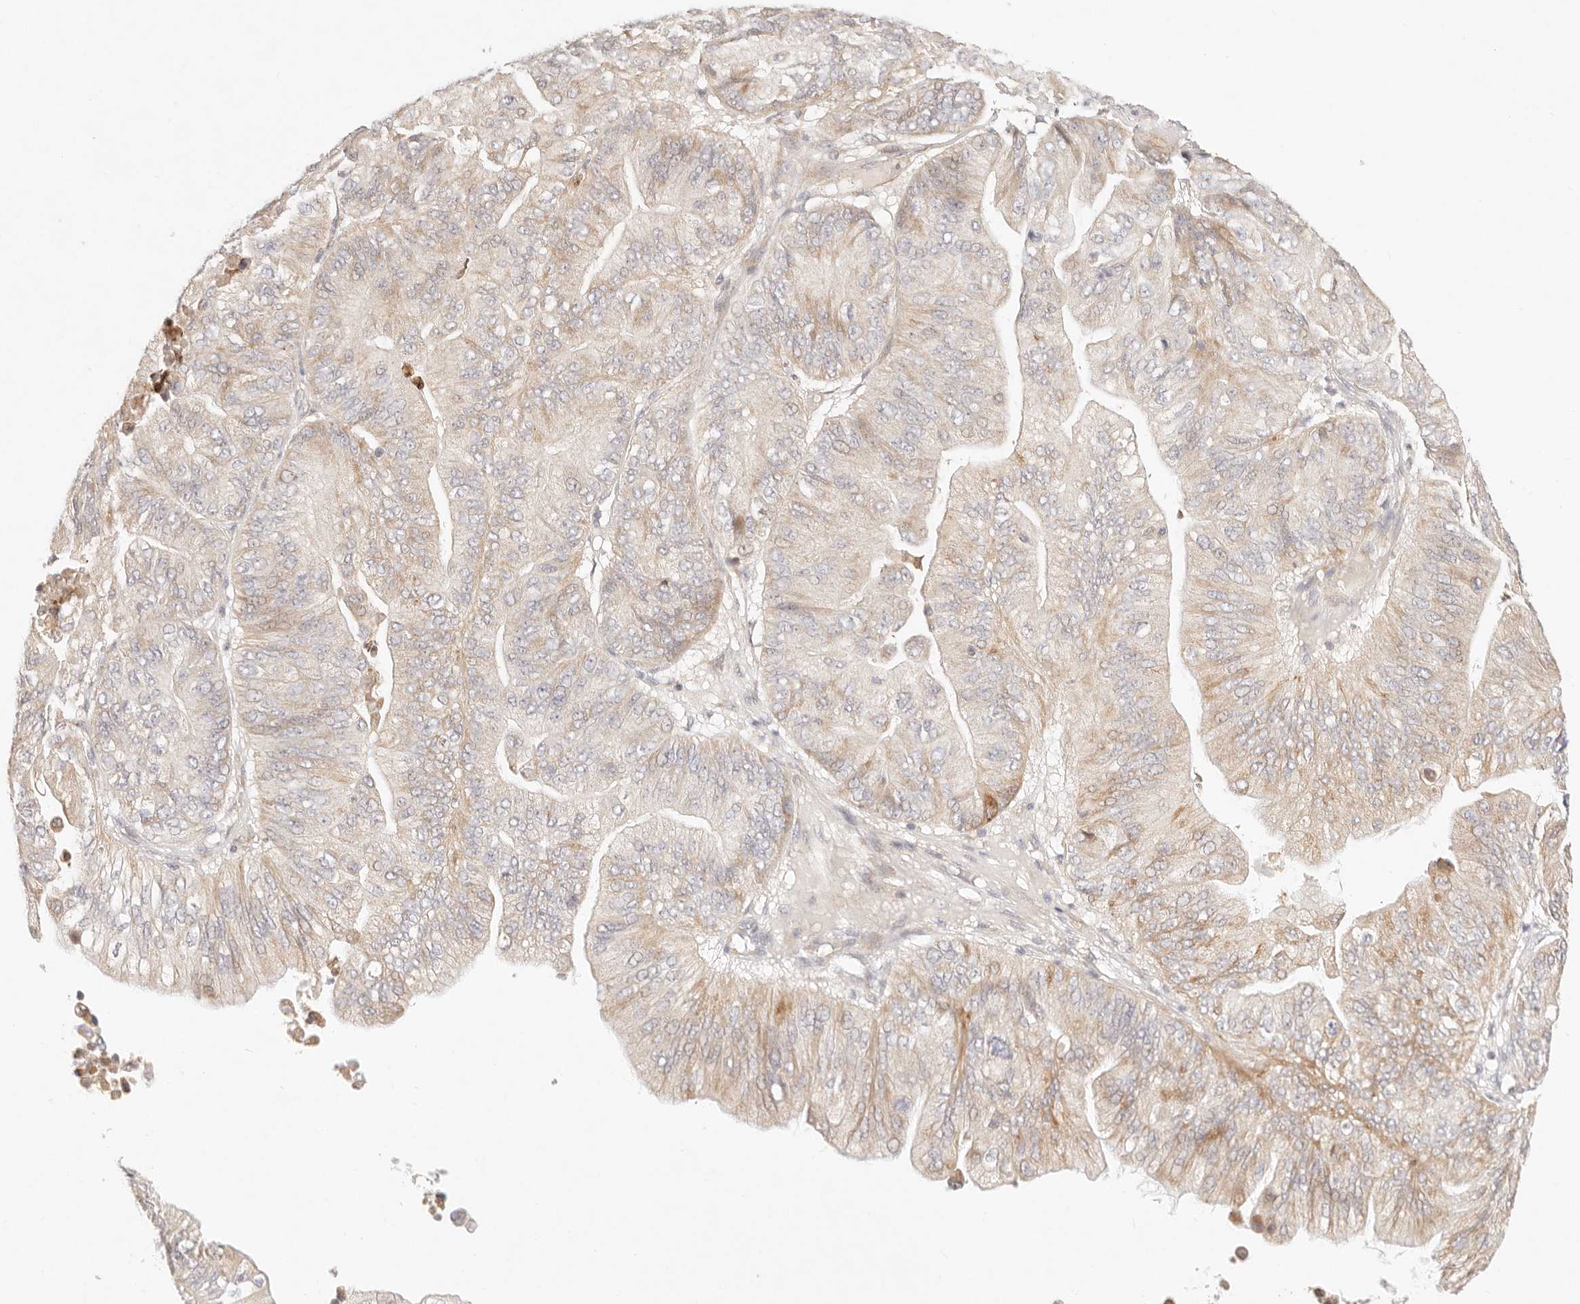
{"staining": {"intensity": "moderate", "quantity": "<25%", "location": "cytoplasmic/membranous"}, "tissue": "ovarian cancer", "cell_type": "Tumor cells", "image_type": "cancer", "snomed": [{"axis": "morphology", "description": "Cystadenocarcinoma, mucinous, NOS"}, {"axis": "topography", "description": "Ovary"}], "caption": "Human mucinous cystadenocarcinoma (ovarian) stained with a brown dye exhibits moderate cytoplasmic/membranous positive staining in approximately <25% of tumor cells.", "gene": "GPR156", "patient": {"sex": "female", "age": 61}}